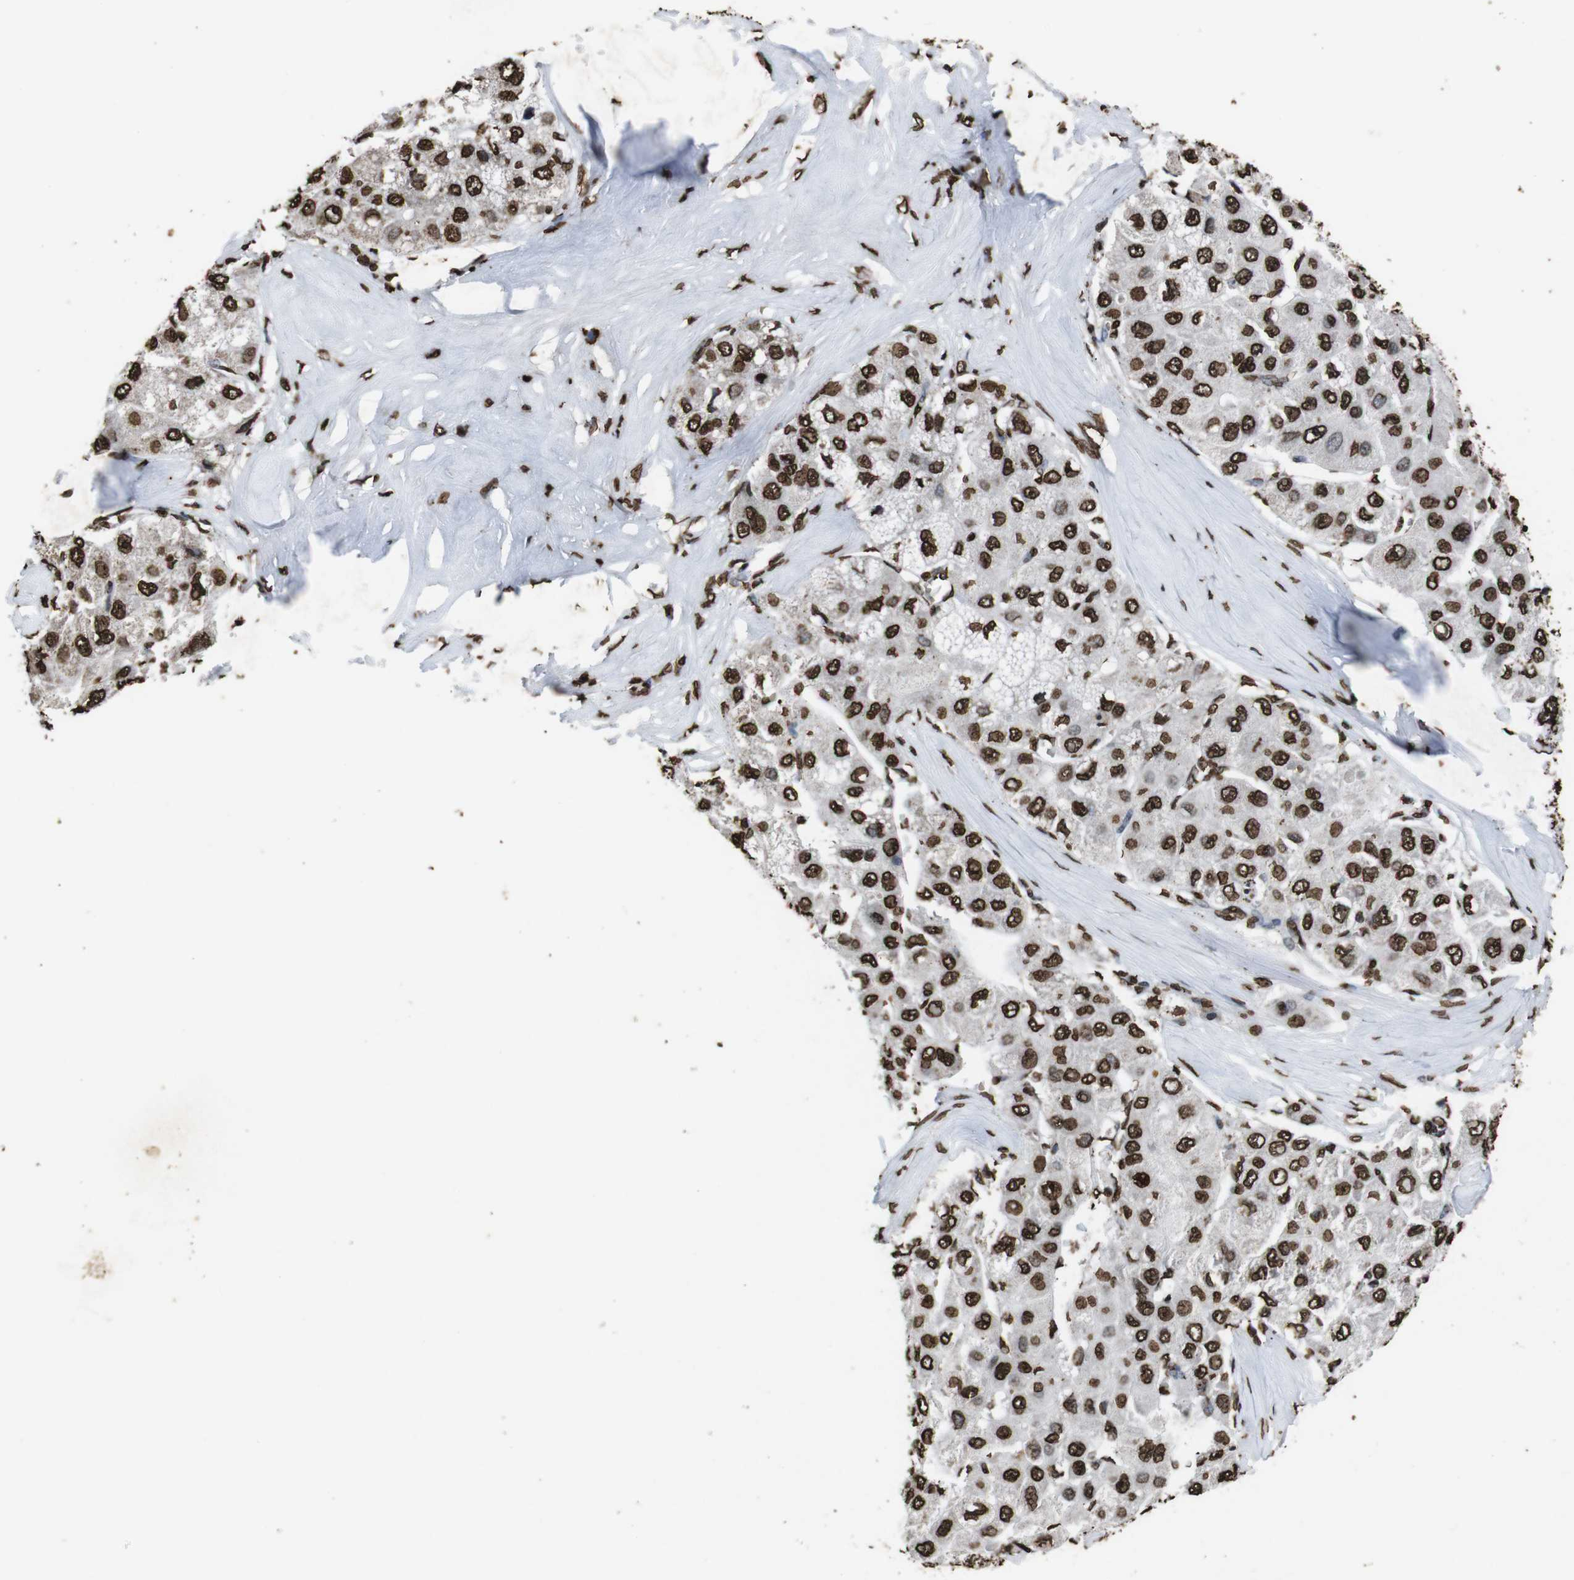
{"staining": {"intensity": "strong", "quantity": ">75%", "location": "nuclear"}, "tissue": "liver cancer", "cell_type": "Tumor cells", "image_type": "cancer", "snomed": [{"axis": "morphology", "description": "Carcinoma, Hepatocellular, NOS"}, {"axis": "topography", "description": "Liver"}], "caption": "High-power microscopy captured an IHC micrograph of liver hepatocellular carcinoma, revealing strong nuclear staining in about >75% of tumor cells.", "gene": "MDM2", "patient": {"sex": "male", "age": 80}}